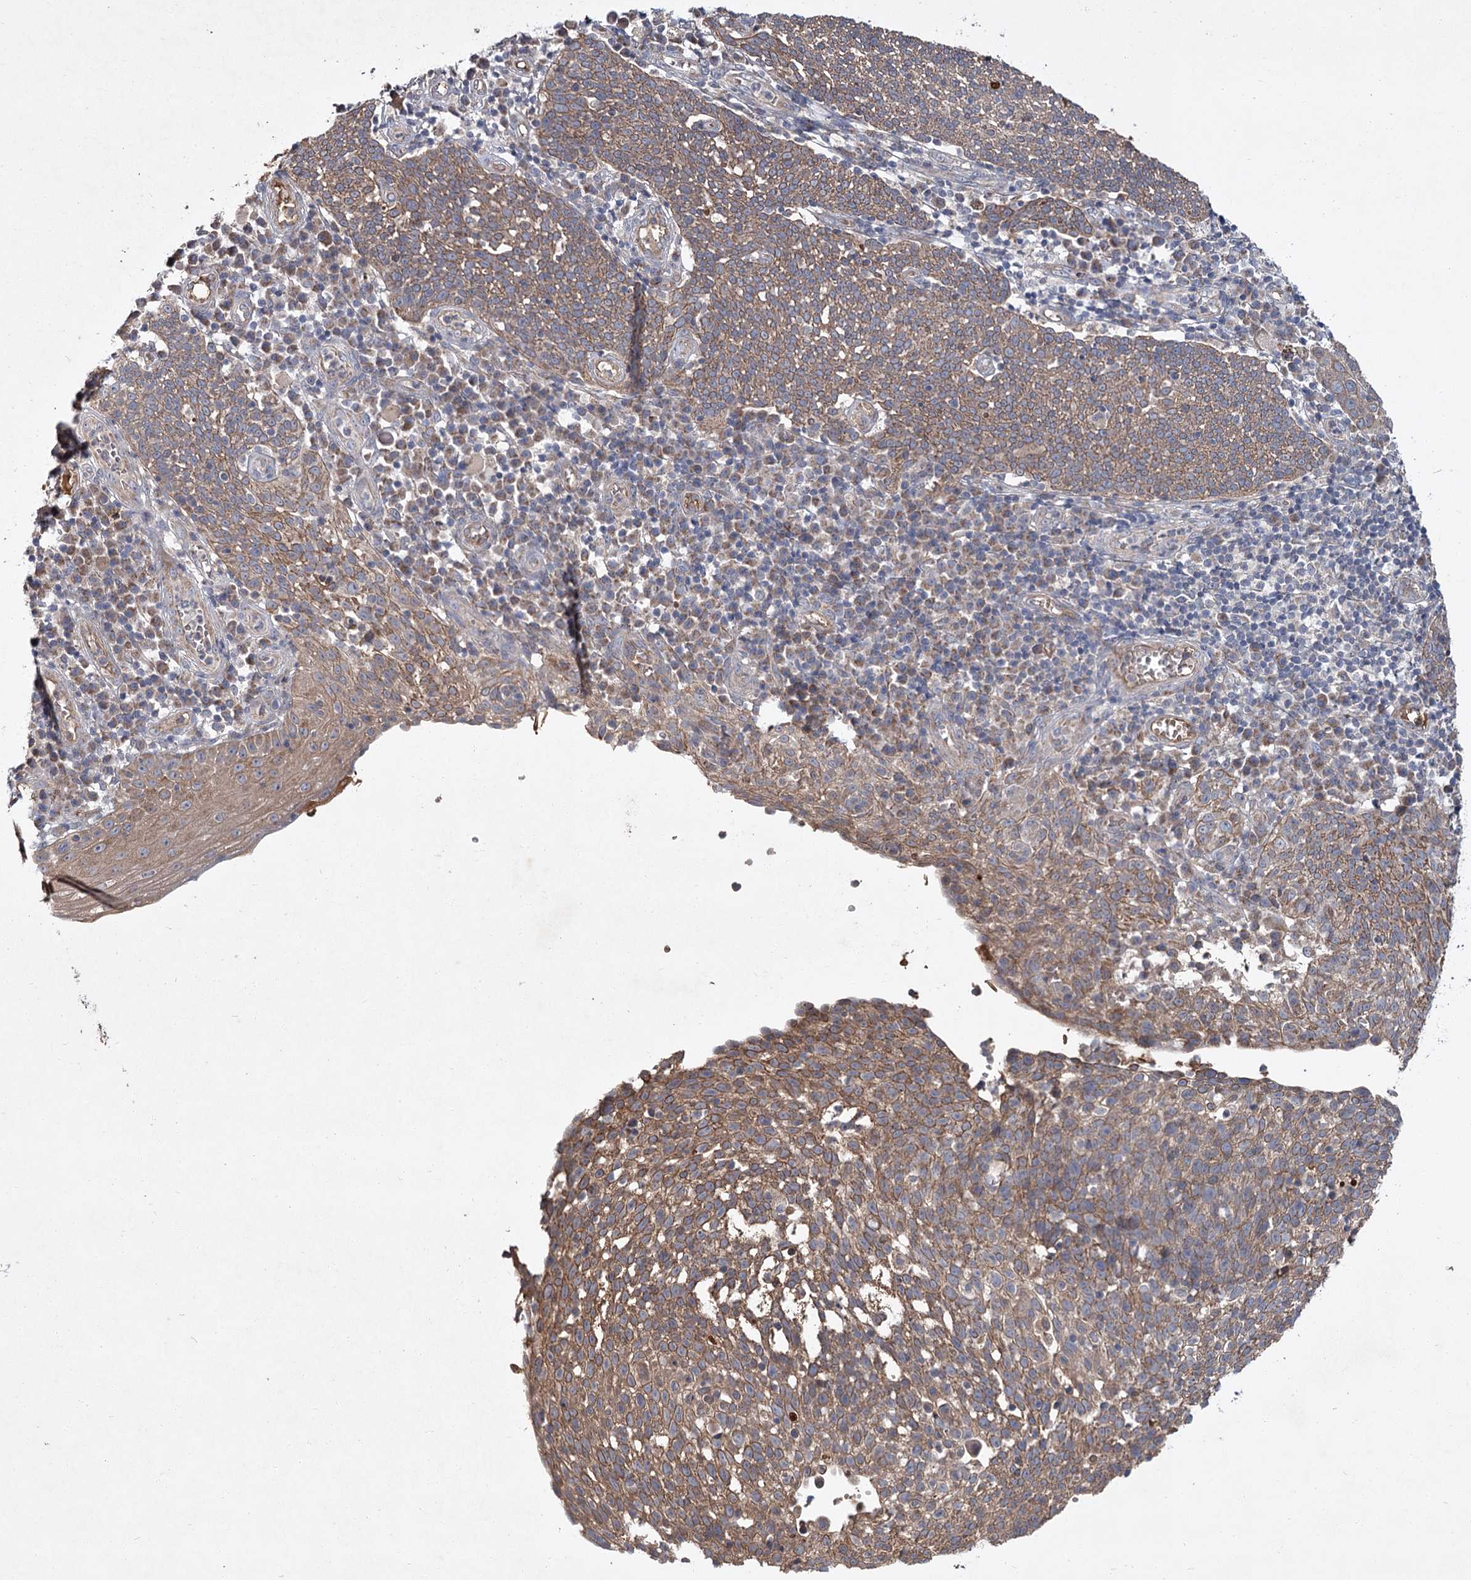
{"staining": {"intensity": "moderate", "quantity": ">75%", "location": "cytoplasmic/membranous"}, "tissue": "cervical cancer", "cell_type": "Tumor cells", "image_type": "cancer", "snomed": [{"axis": "morphology", "description": "Squamous cell carcinoma, NOS"}, {"axis": "topography", "description": "Cervix"}], "caption": "Cervical cancer (squamous cell carcinoma) stained with a protein marker displays moderate staining in tumor cells.", "gene": "MFN1", "patient": {"sex": "female", "age": 34}}